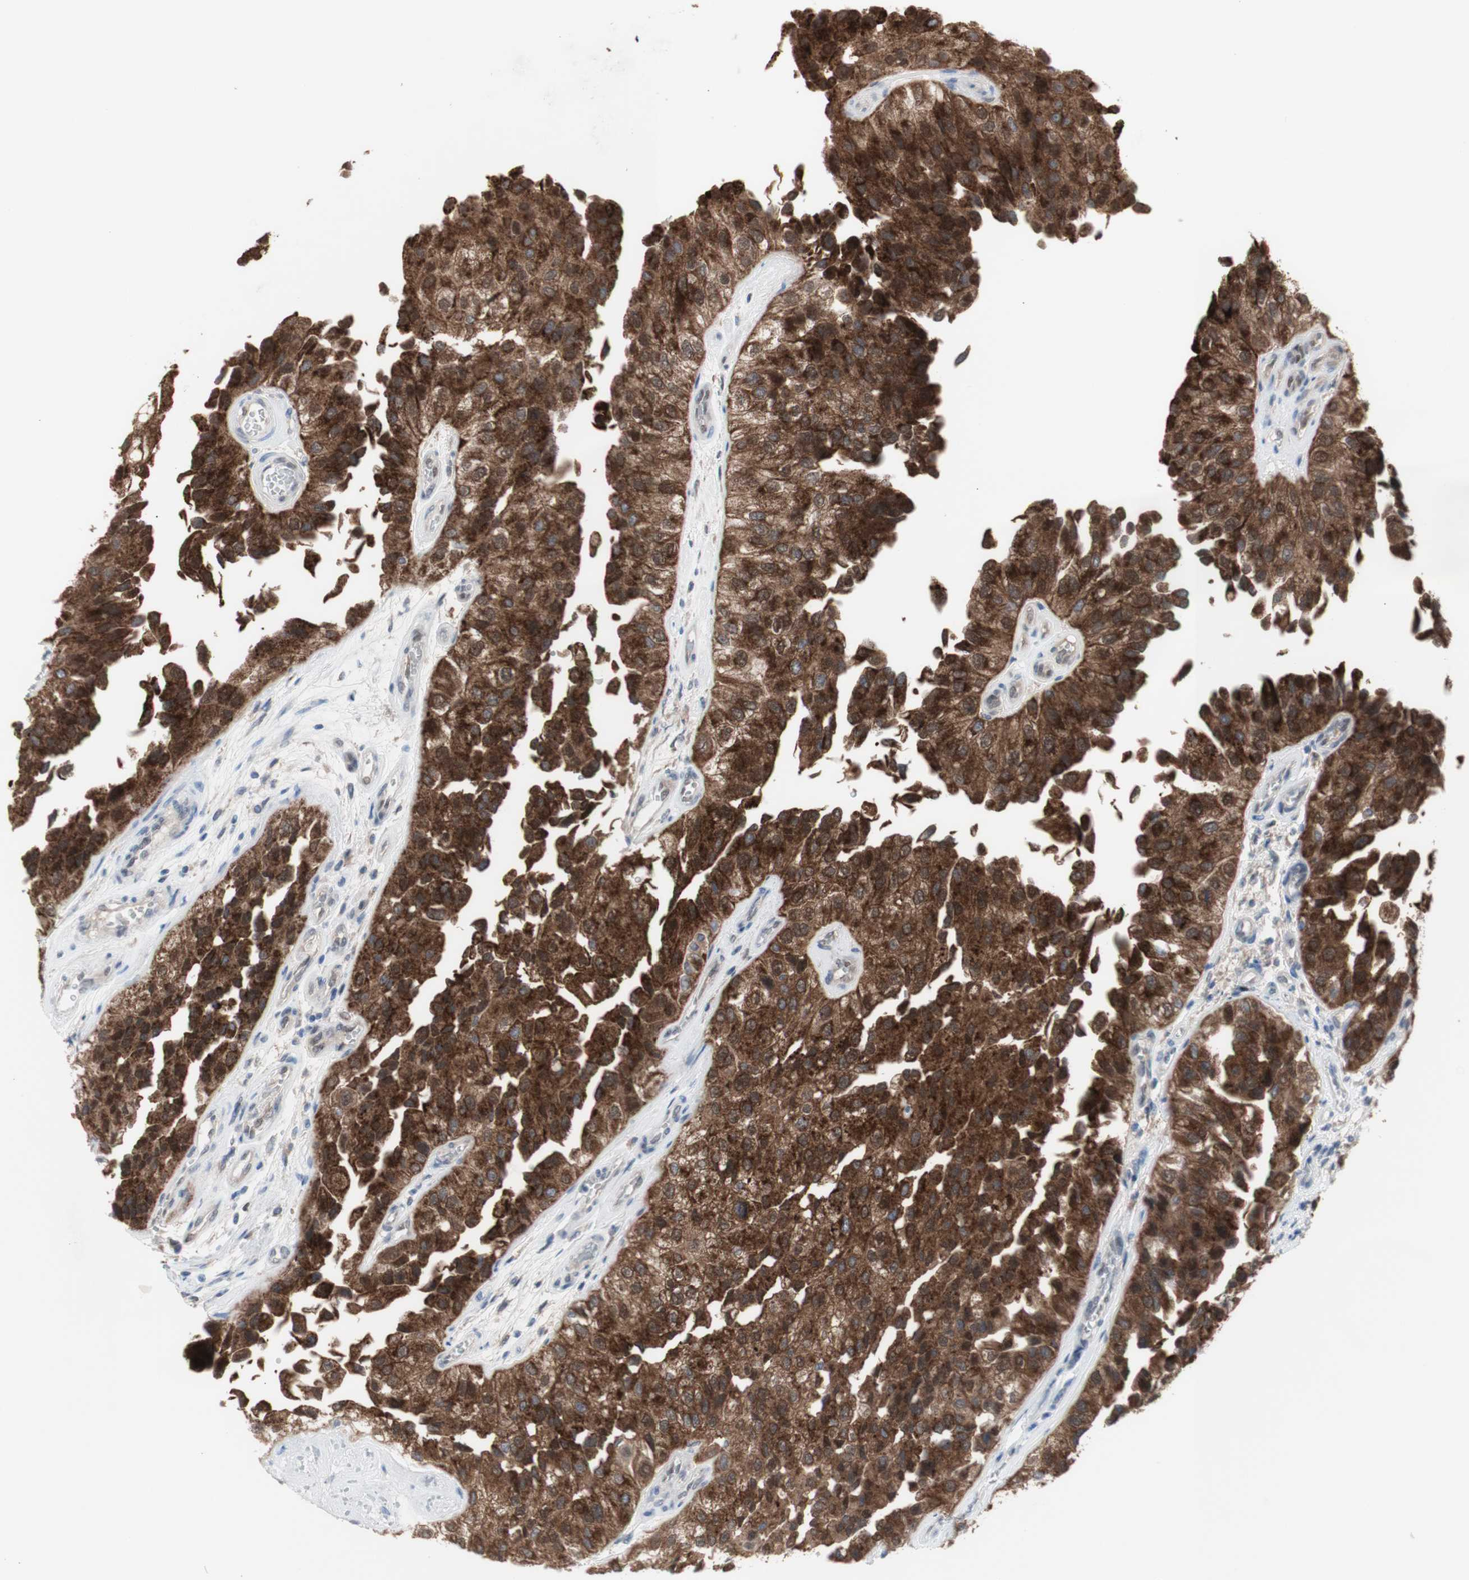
{"staining": {"intensity": "strong", "quantity": ">75%", "location": "cytoplasmic/membranous"}, "tissue": "urothelial cancer", "cell_type": "Tumor cells", "image_type": "cancer", "snomed": [{"axis": "morphology", "description": "Urothelial carcinoma, High grade"}, {"axis": "topography", "description": "Kidney"}, {"axis": "topography", "description": "Urinary bladder"}], "caption": "Immunohistochemistry (IHC) of human high-grade urothelial carcinoma displays high levels of strong cytoplasmic/membranous staining in approximately >75% of tumor cells.", "gene": "PRMT5", "patient": {"sex": "male", "age": 77}}